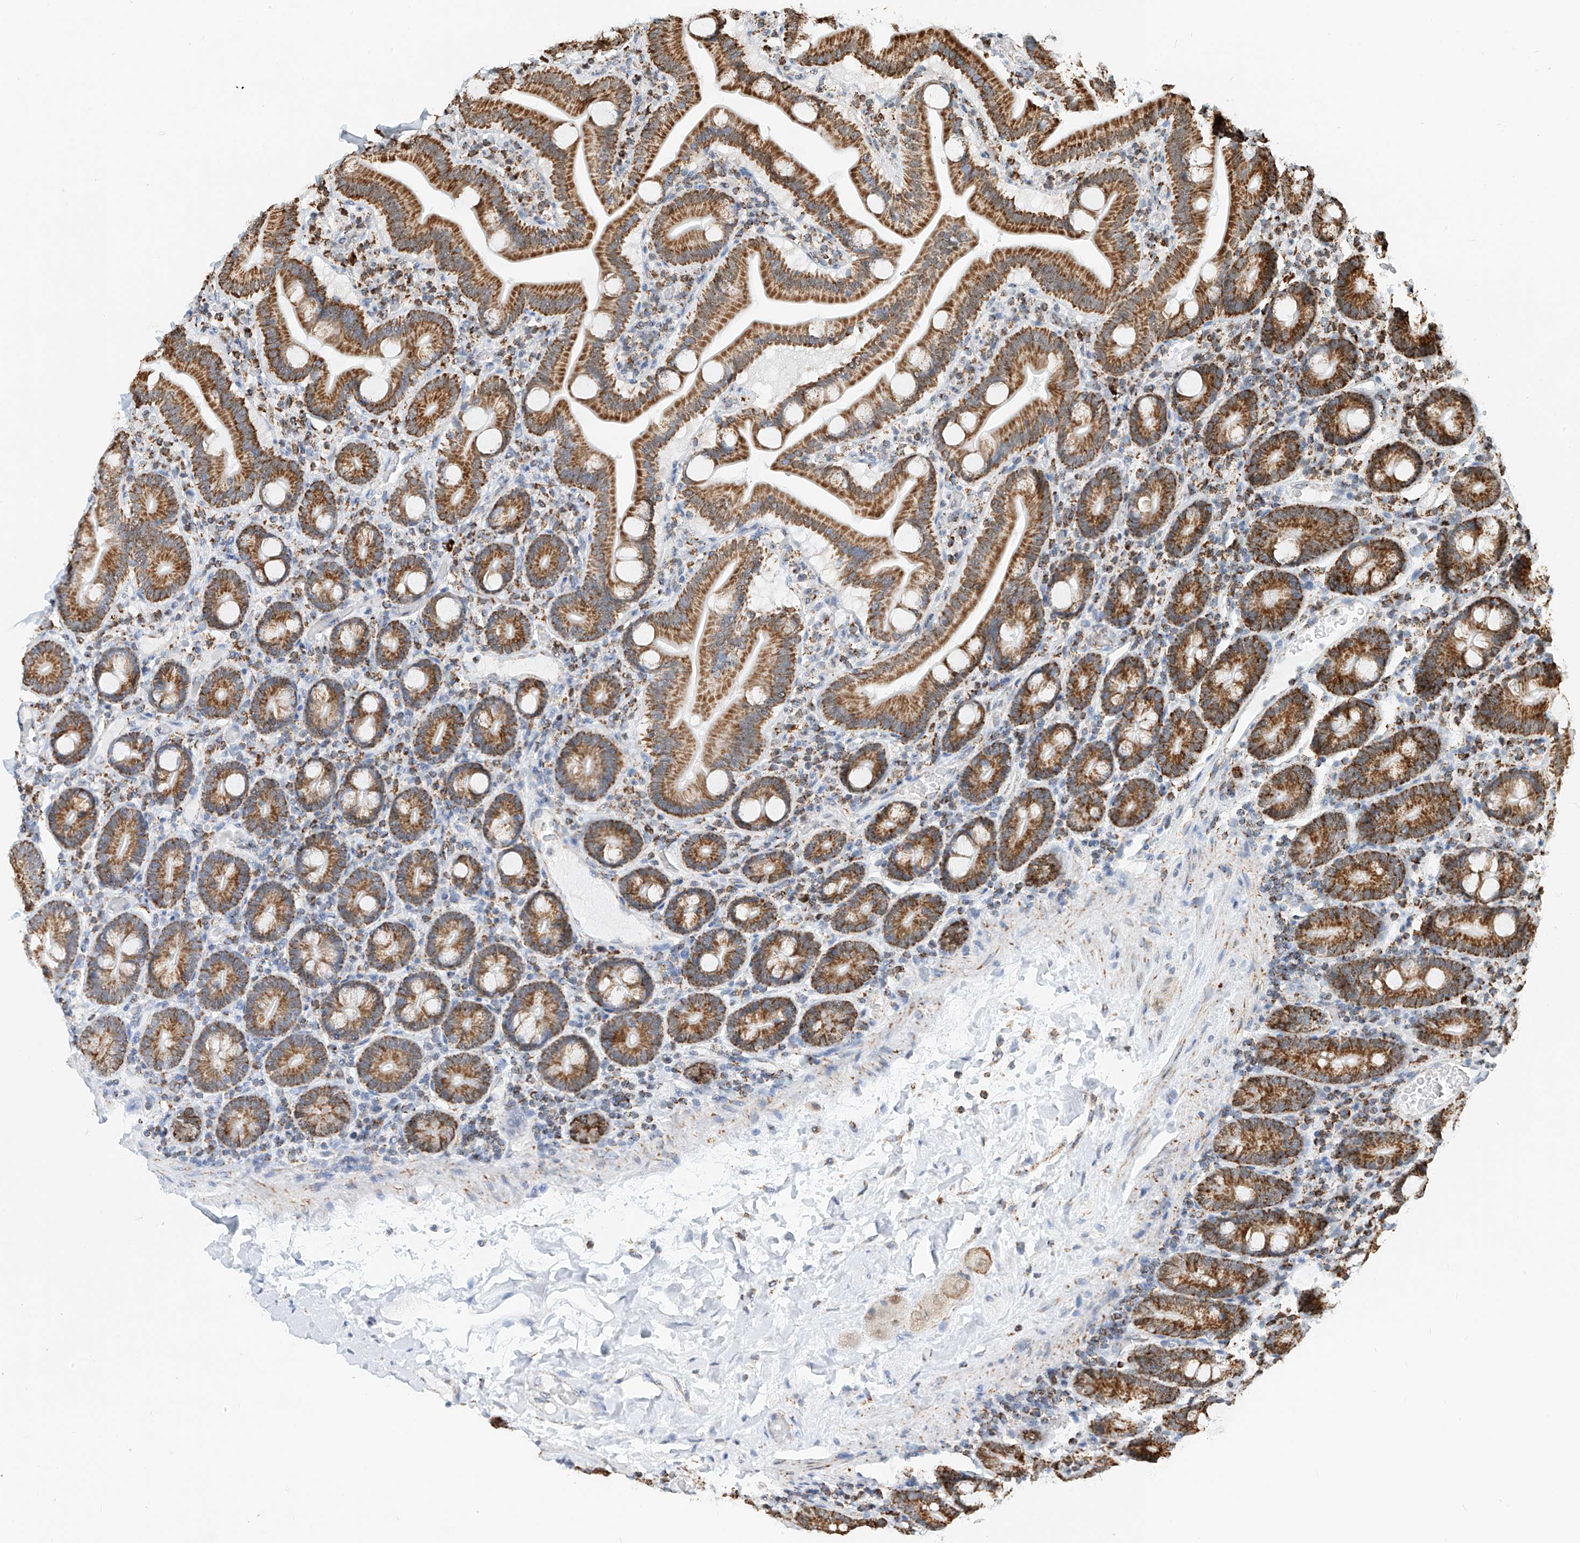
{"staining": {"intensity": "moderate", "quantity": ">75%", "location": "cytoplasmic/membranous"}, "tissue": "duodenum", "cell_type": "Glandular cells", "image_type": "normal", "snomed": [{"axis": "morphology", "description": "Normal tissue, NOS"}, {"axis": "topography", "description": "Duodenum"}], "caption": "Duodenum stained for a protein displays moderate cytoplasmic/membranous positivity in glandular cells. (DAB (3,3'-diaminobenzidine) IHC with brightfield microscopy, high magnification).", "gene": "PPA2", "patient": {"sex": "male", "age": 55}}